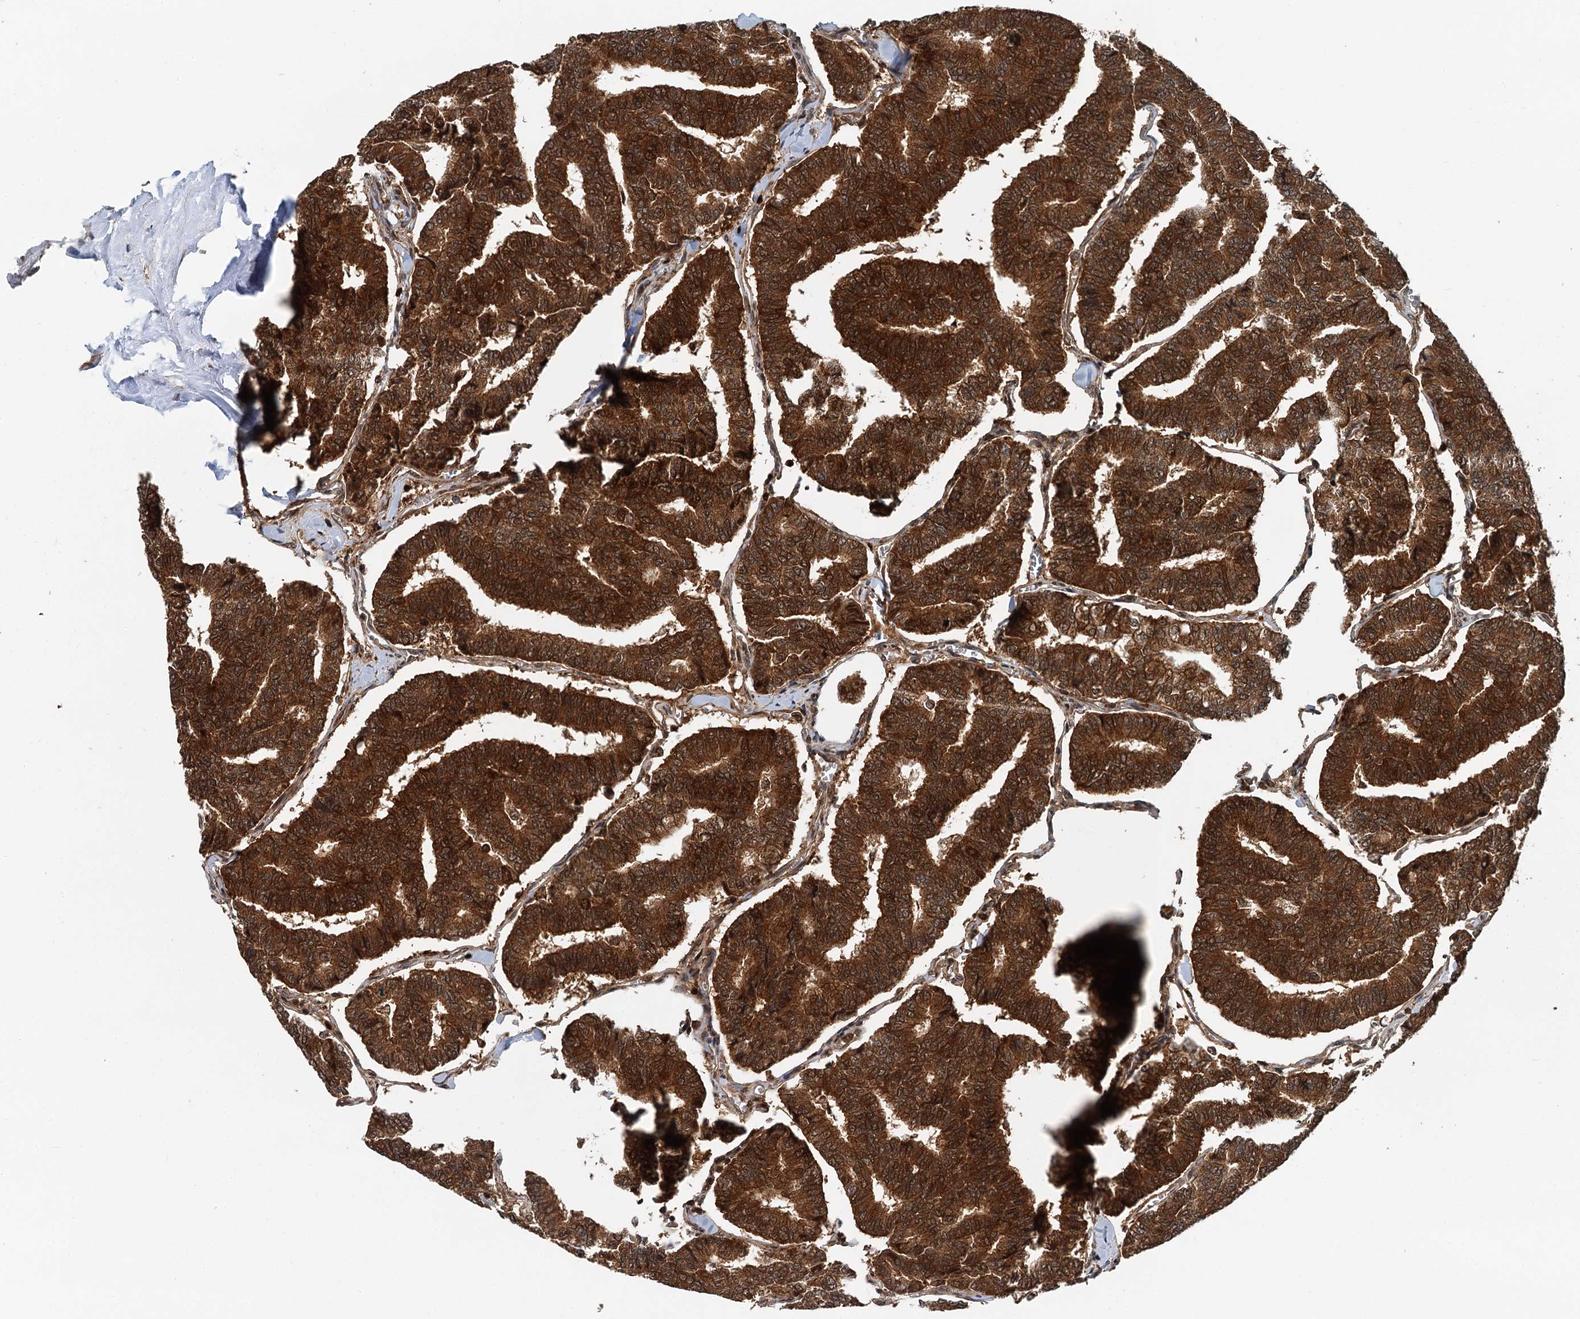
{"staining": {"intensity": "strong", "quantity": ">75%", "location": "cytoplasmic/membranous"}, "tissue": "thyroid cancer", "cell_type": "Tumor cells", "image_type": "cancer", "snomed": [{"axis": "morphology", "description": "Papillary adenocarcinoma, NOS"}, {"axis": "topography", "description": "Thyroid gland"}], "caption": "Immunohistochemistry (IHC) image of thyroid cancer (papillary adenocarcinoma) stained for a protein (brown), which shows high levels of strong cytoplasmic/membranous expression in about >75% of tumor cells.", "gene": "STUB1", "patient": {"sex": "female", "age": 35}}